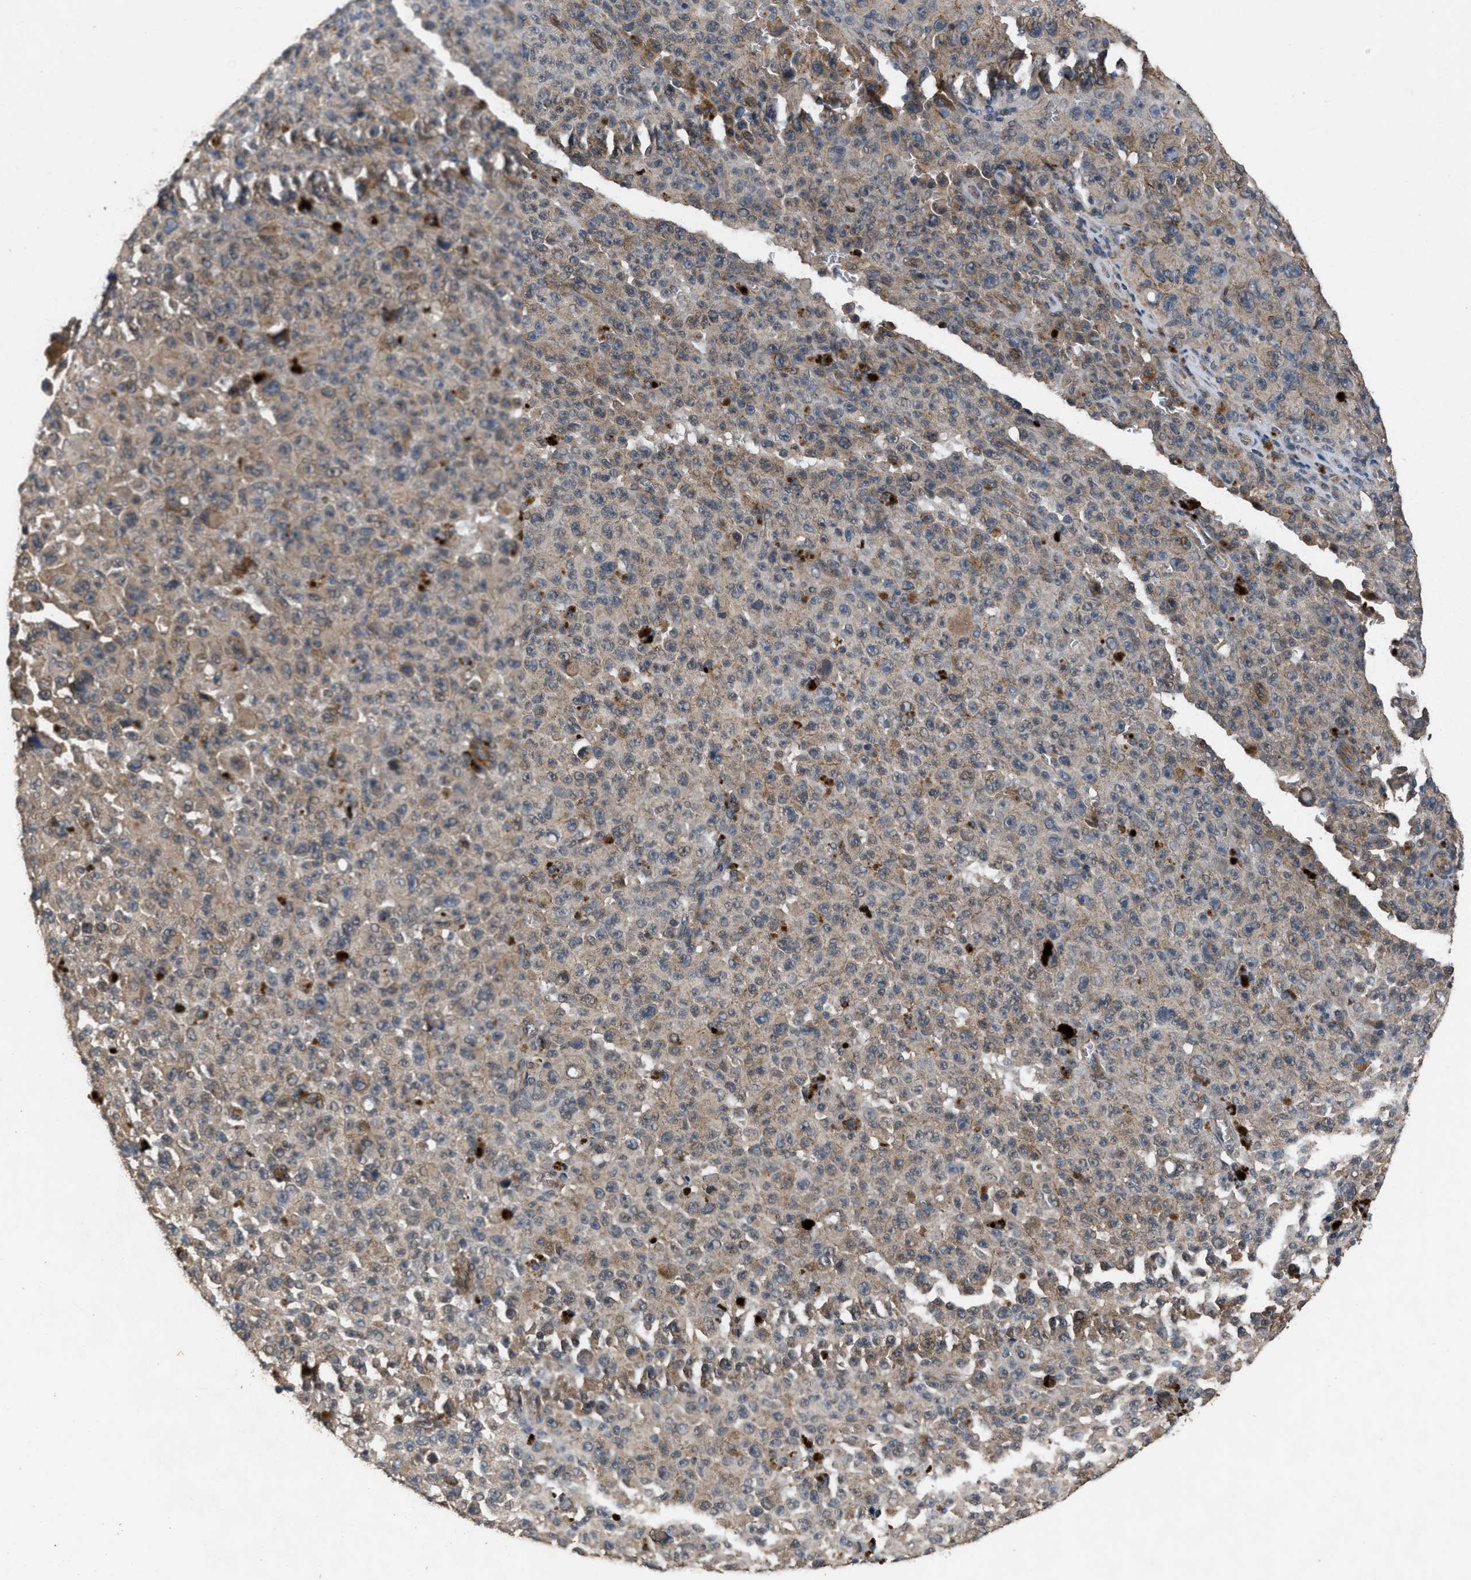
{"staining": {"intensity": "moderate", "quantity": "<25%", "location": "cytoplasmic/membranous"}, "tissue": "melanoma", "cell_type": "Tumor cells", "image_type": "cancer", "snomed": [{"axis": "morphology", "description": "Malignant melanoma, NOS"}, {"axis": "topography", "description": "Skin"}], "caption": "IHC (DAB (3,3'-diaminobenzidine)) staining of melanoma exhibits moderate cytoplasmic/membranous protein staining in approximately <25% of tumor cells.", "gene": "UTRN", "patient": {"sex": "female", "age": 82}}